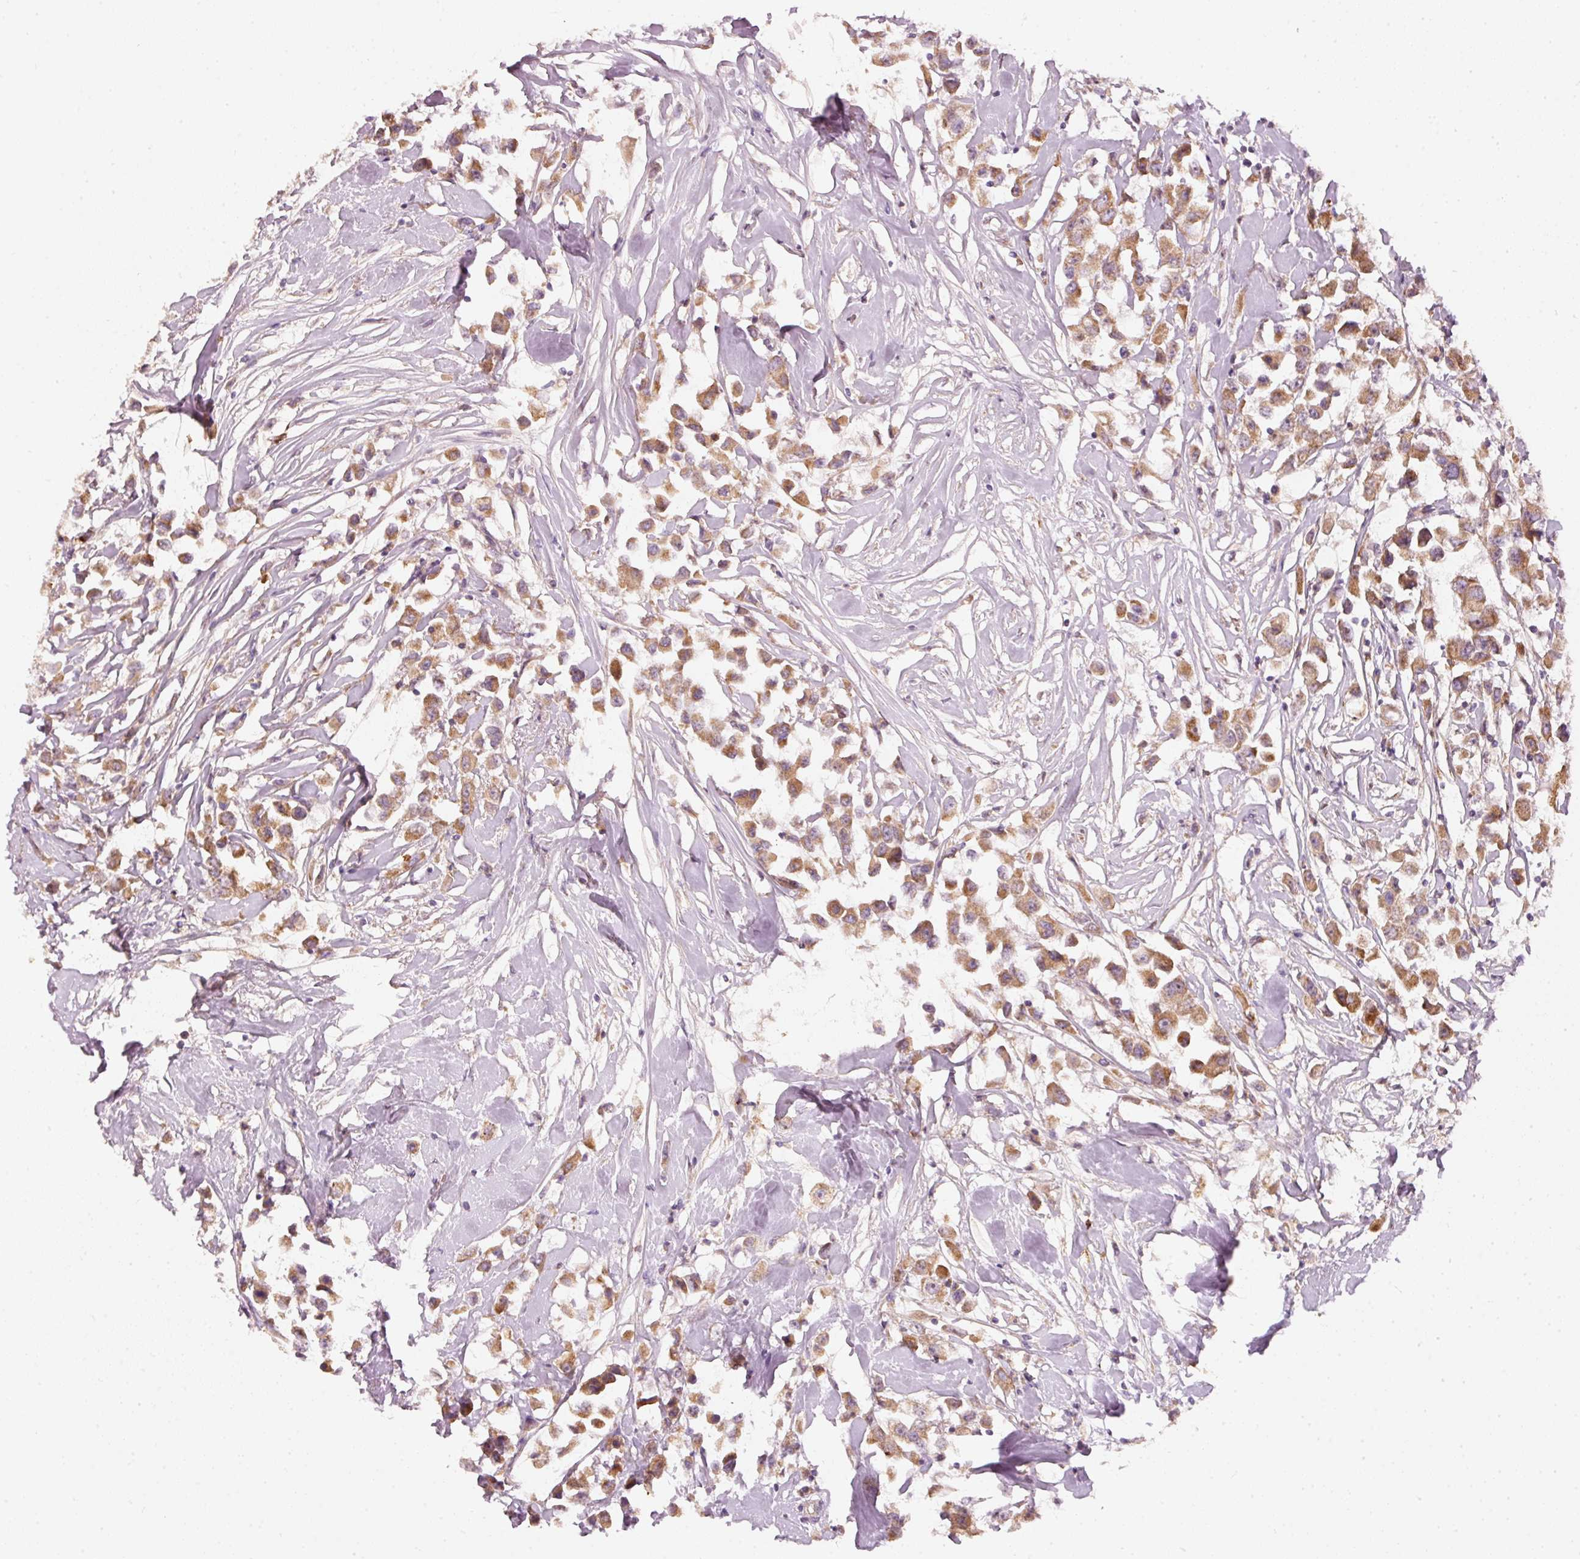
{"staining": {"intensity": "moderate", "quantity": ">75%", "location": "cytoplasmic/membranous"}, "tissue": "breast cancer", "cell_type": "Tumor cells", "image_type": "cancer", "snomed": [{"axis": "morphology", "description": "Duct carcinoma"}, {"axis": "topography", "description": "Breast"}], "caption": "Human breast invasive ductal carcinoma stained for a protein (brown) demonstrates moderate cytoplasmic/membranous positive staining in about >75% of tumor cells.", "gene": "KLHL21", "patient": {"sex": "female", "age": 61}}